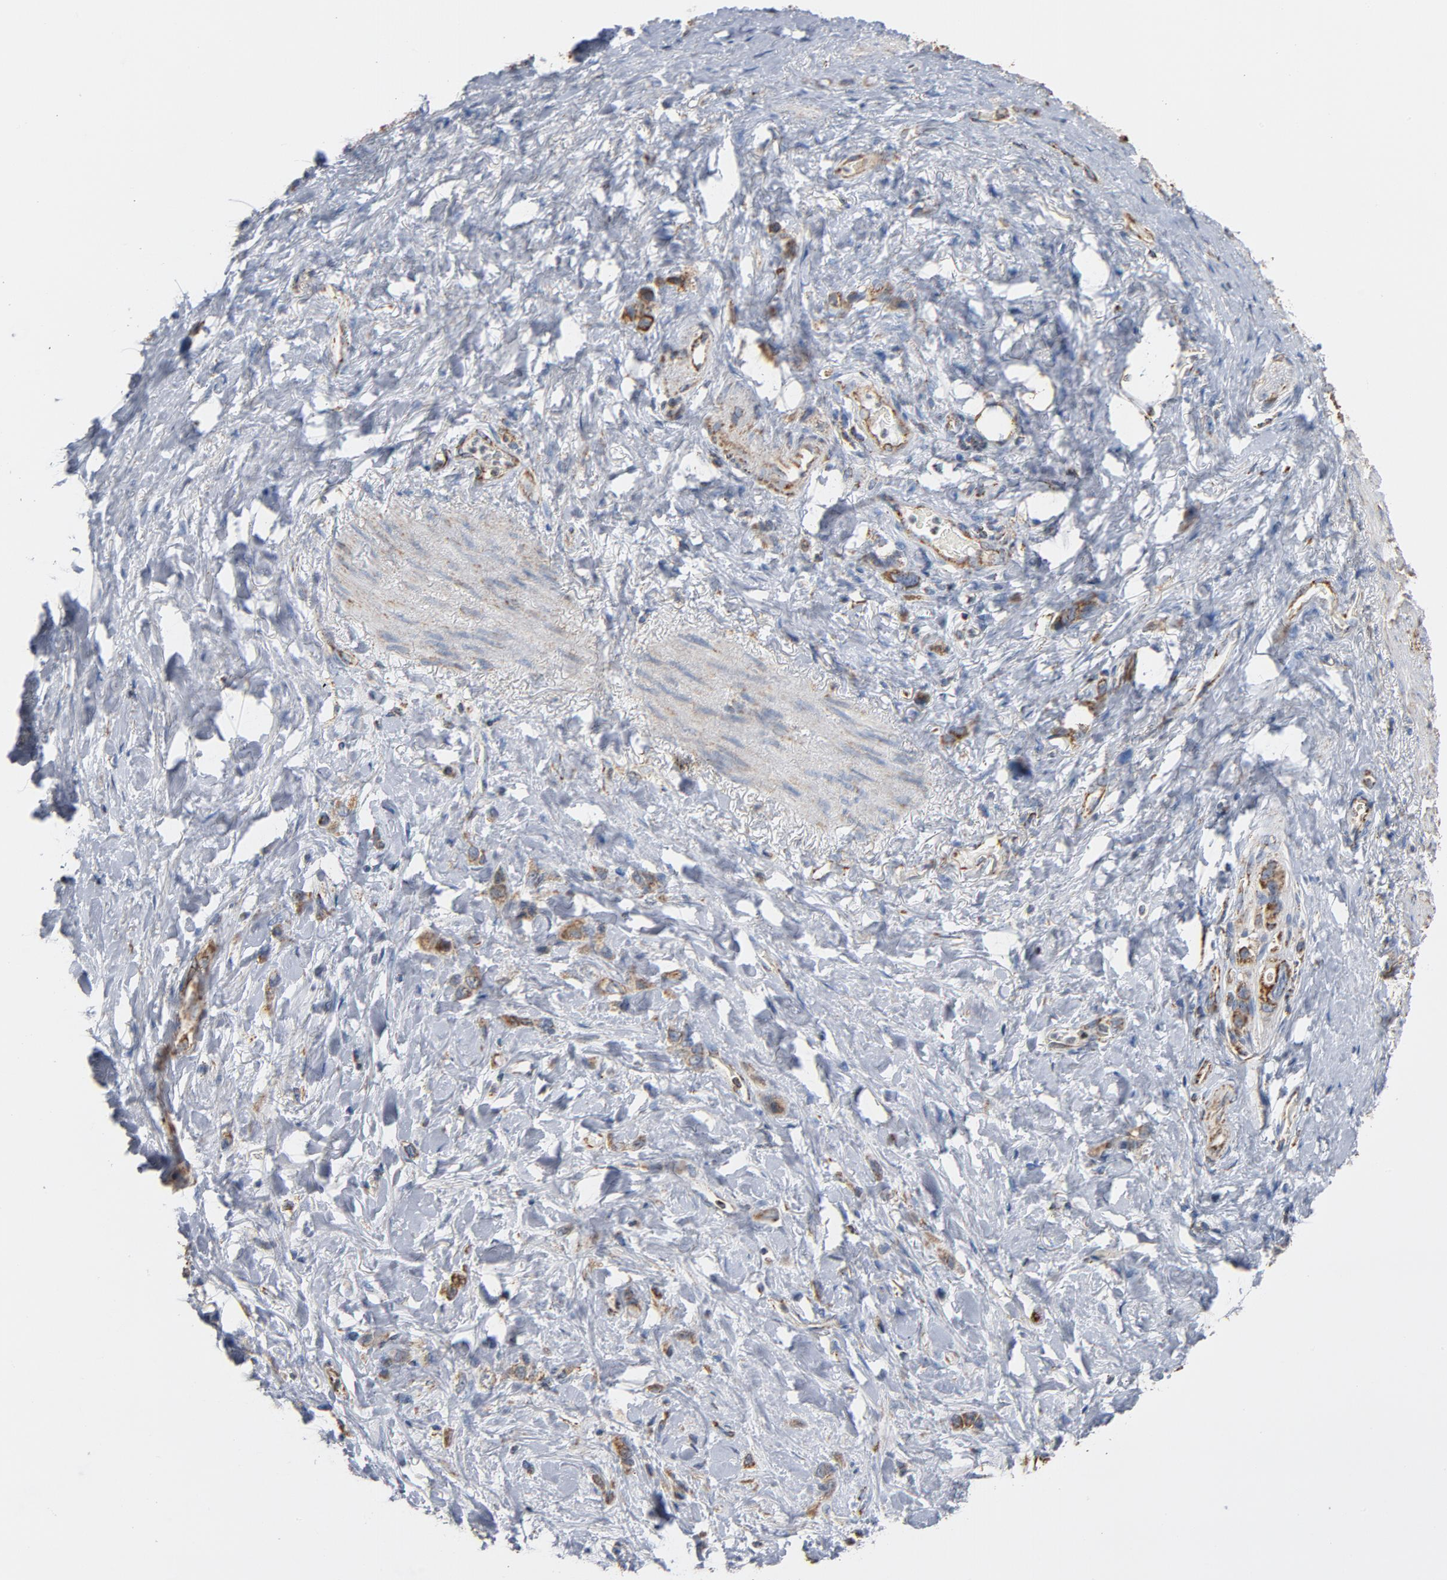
{"staining": {"intensity": "moderate", "quantity": ">75%", "location": "cytoplasmic/membranous"}, "tissue": "stomach cancer", "cell_type": "Tumor cells", "image_type": "cancer", "snomed": [{"axis": "morphology", "description": "Normal tissue, NOS"}, {"axis": "morphology", "description": "Adenocarcinoma, NOS"}, {"axis": "morphology", "description": "Adenocarcinoma, High grade"}, {"axis": "topography", "description": "Stomach, upper"}, {"axis": "topography", "description": "Stomach"}], "caption": "This micrograph demonstrates immunohistochemistry staining of adenocarcinoma (stomach), with medium moderate cytoplasmic/membranous staining in about >75% of tumor cells.", "gene": "NDUFS4", "patient": {"sex": "female", "age": 65}}